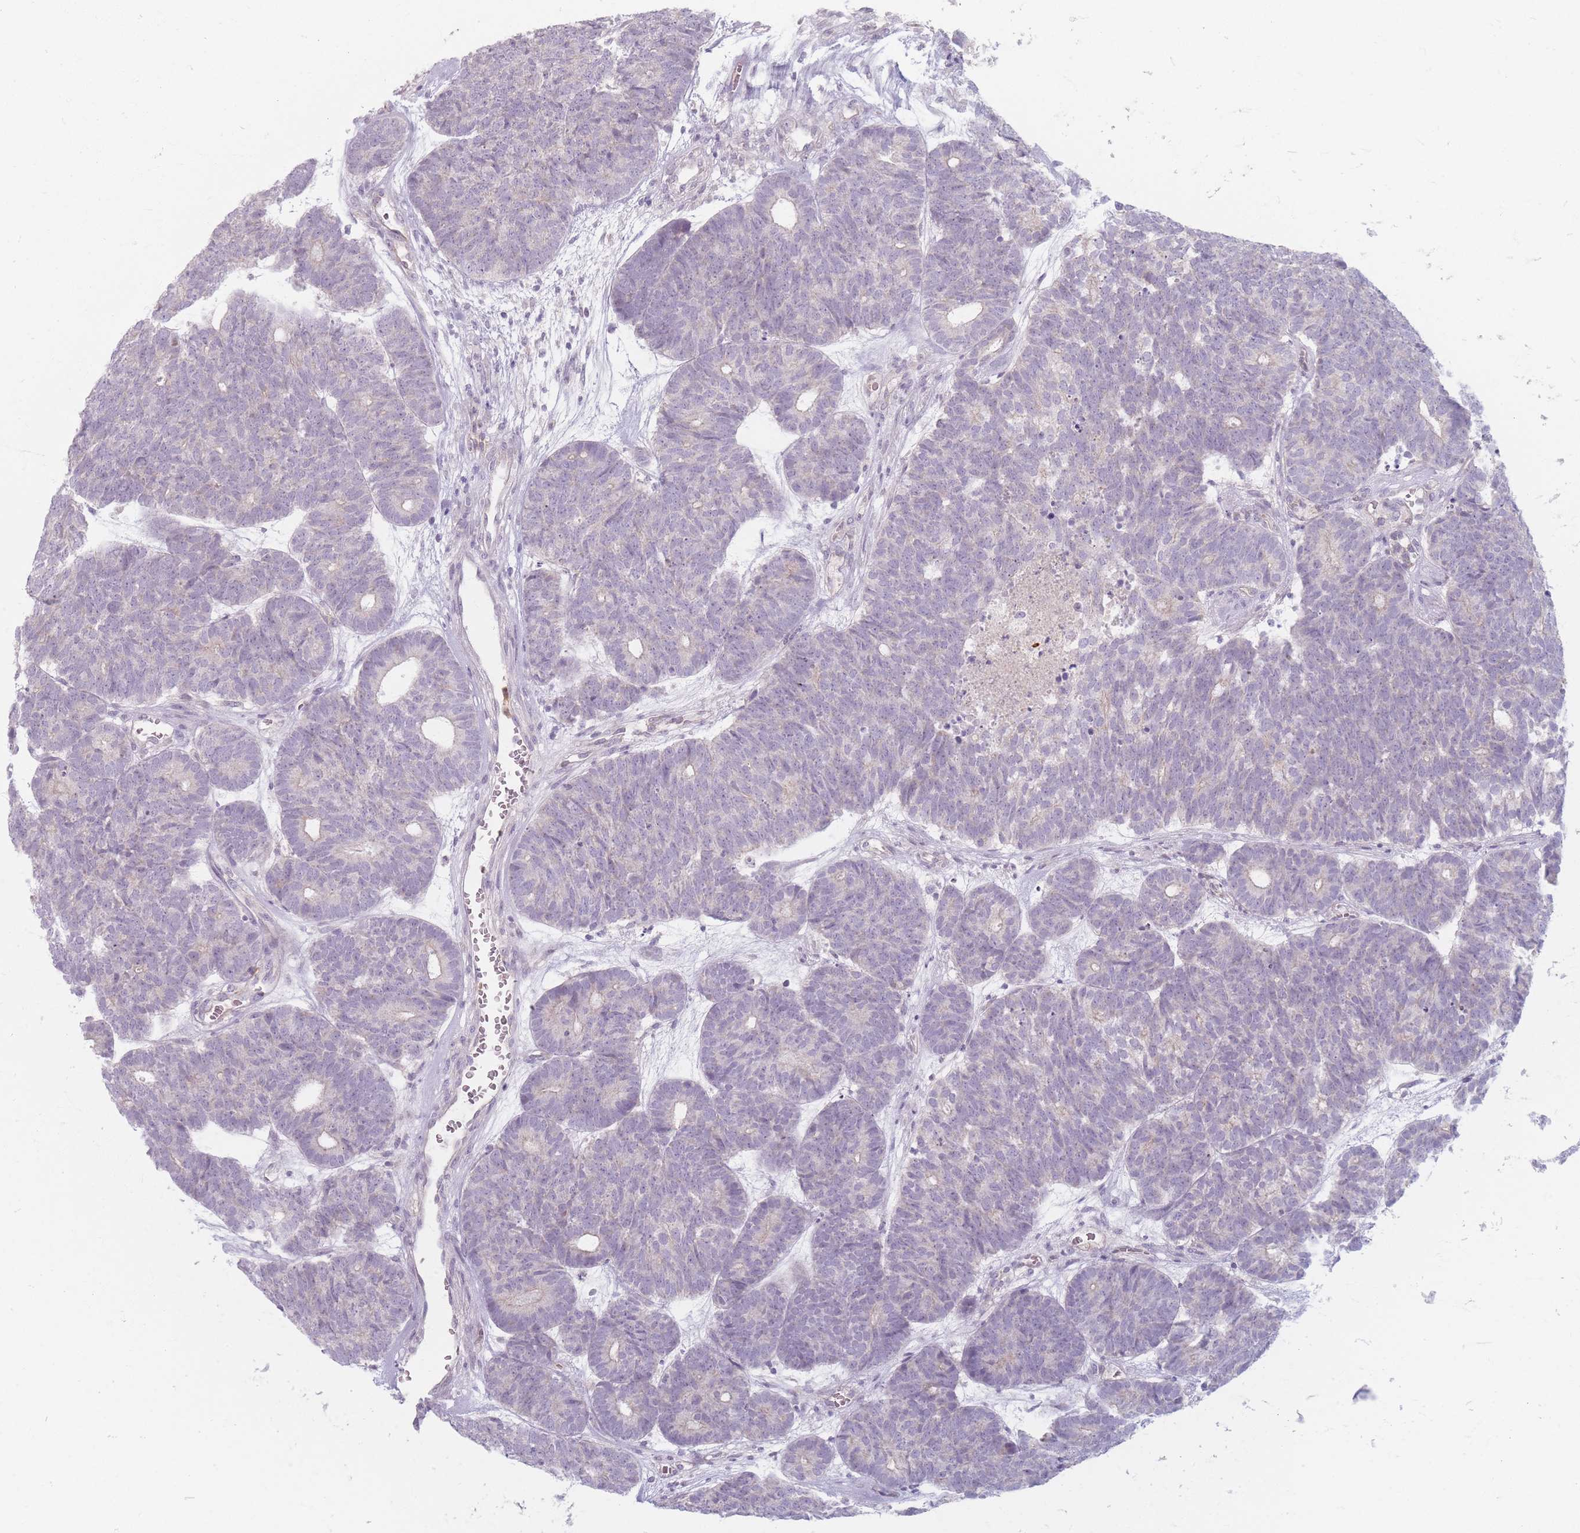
{"staining": {"intensity": "negative", "quantity": "none", "location": "none"}, "tissue": "head and neck cancer", "cell_type": "Tumor cells", "image_type": "cancer", "snomed": [{"axis": "morphology", "description": "Adenocarcinoma, NOS"}, {"axis": "topography", "description": "Head-Neck"}], "caption": "The immunohistochemistry micrograph has no significant positivity in tumor cells of head and neck adenocarcinoma tissue.", "gene": "CHCHD7", "patient": {"sex": "female", "age": 81}}